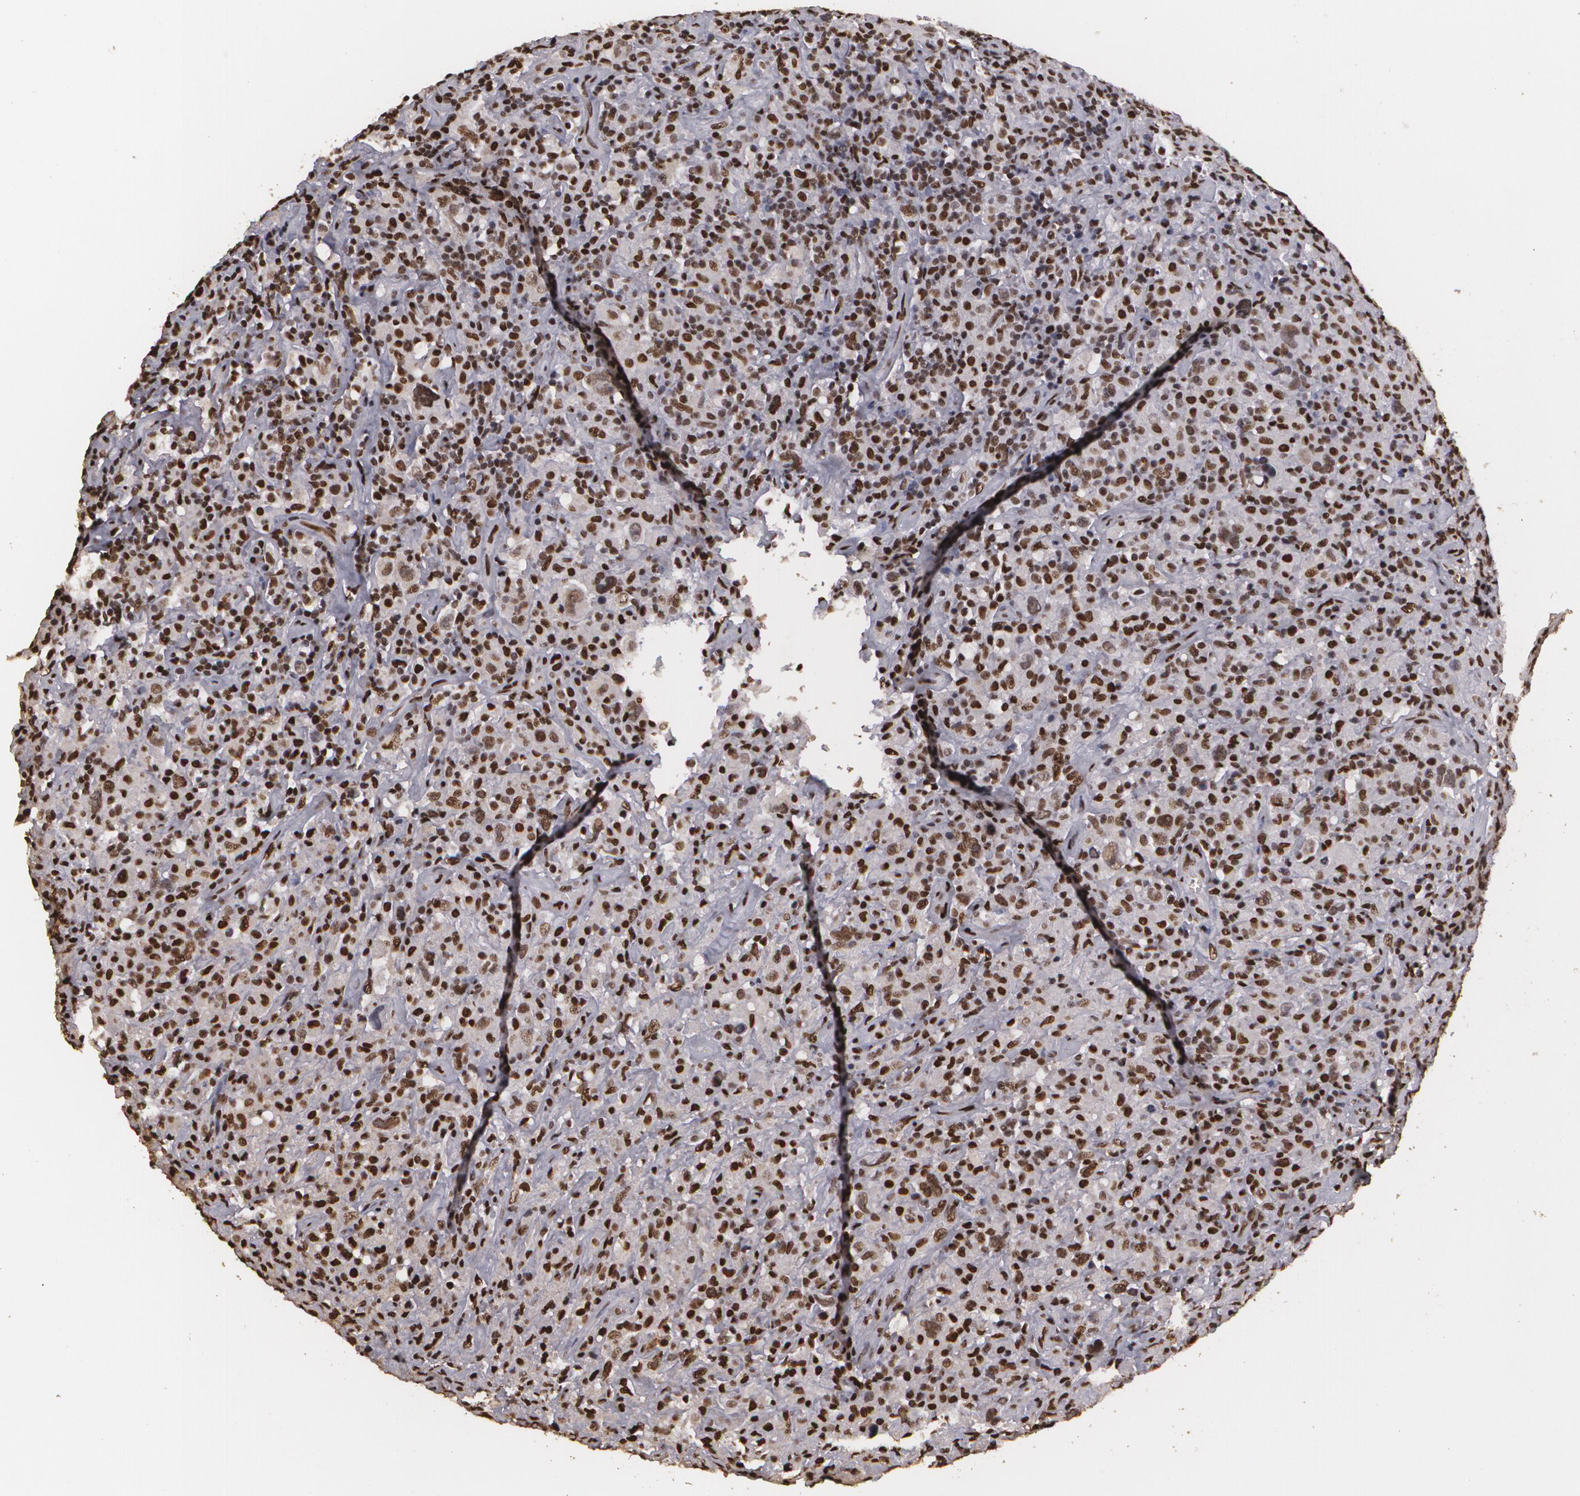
{"staining": {"intensity": "strong", "quantity": ">75%", "location": "cytoplasmic/membranous,nuclear"}, "tissue": "lymphoma", "cell_type": "Tumor cells", "image_type": "cancer", "snomed": [{"axis": "morphology", "description": "Hodgkin's disease, NOS"}, {"axis": "topography", "description": "Lymph node"}], "caption": "An immunohistochemistry (IHC) histopathology image of tumor tissue is shown. Protein staining in brown labels strong cytoplasmic/membranous and nuclear positivity in lymphoma within tumor cells.", "gene": "RCOR1", "patient": {"sex": "male", "age": 46}}